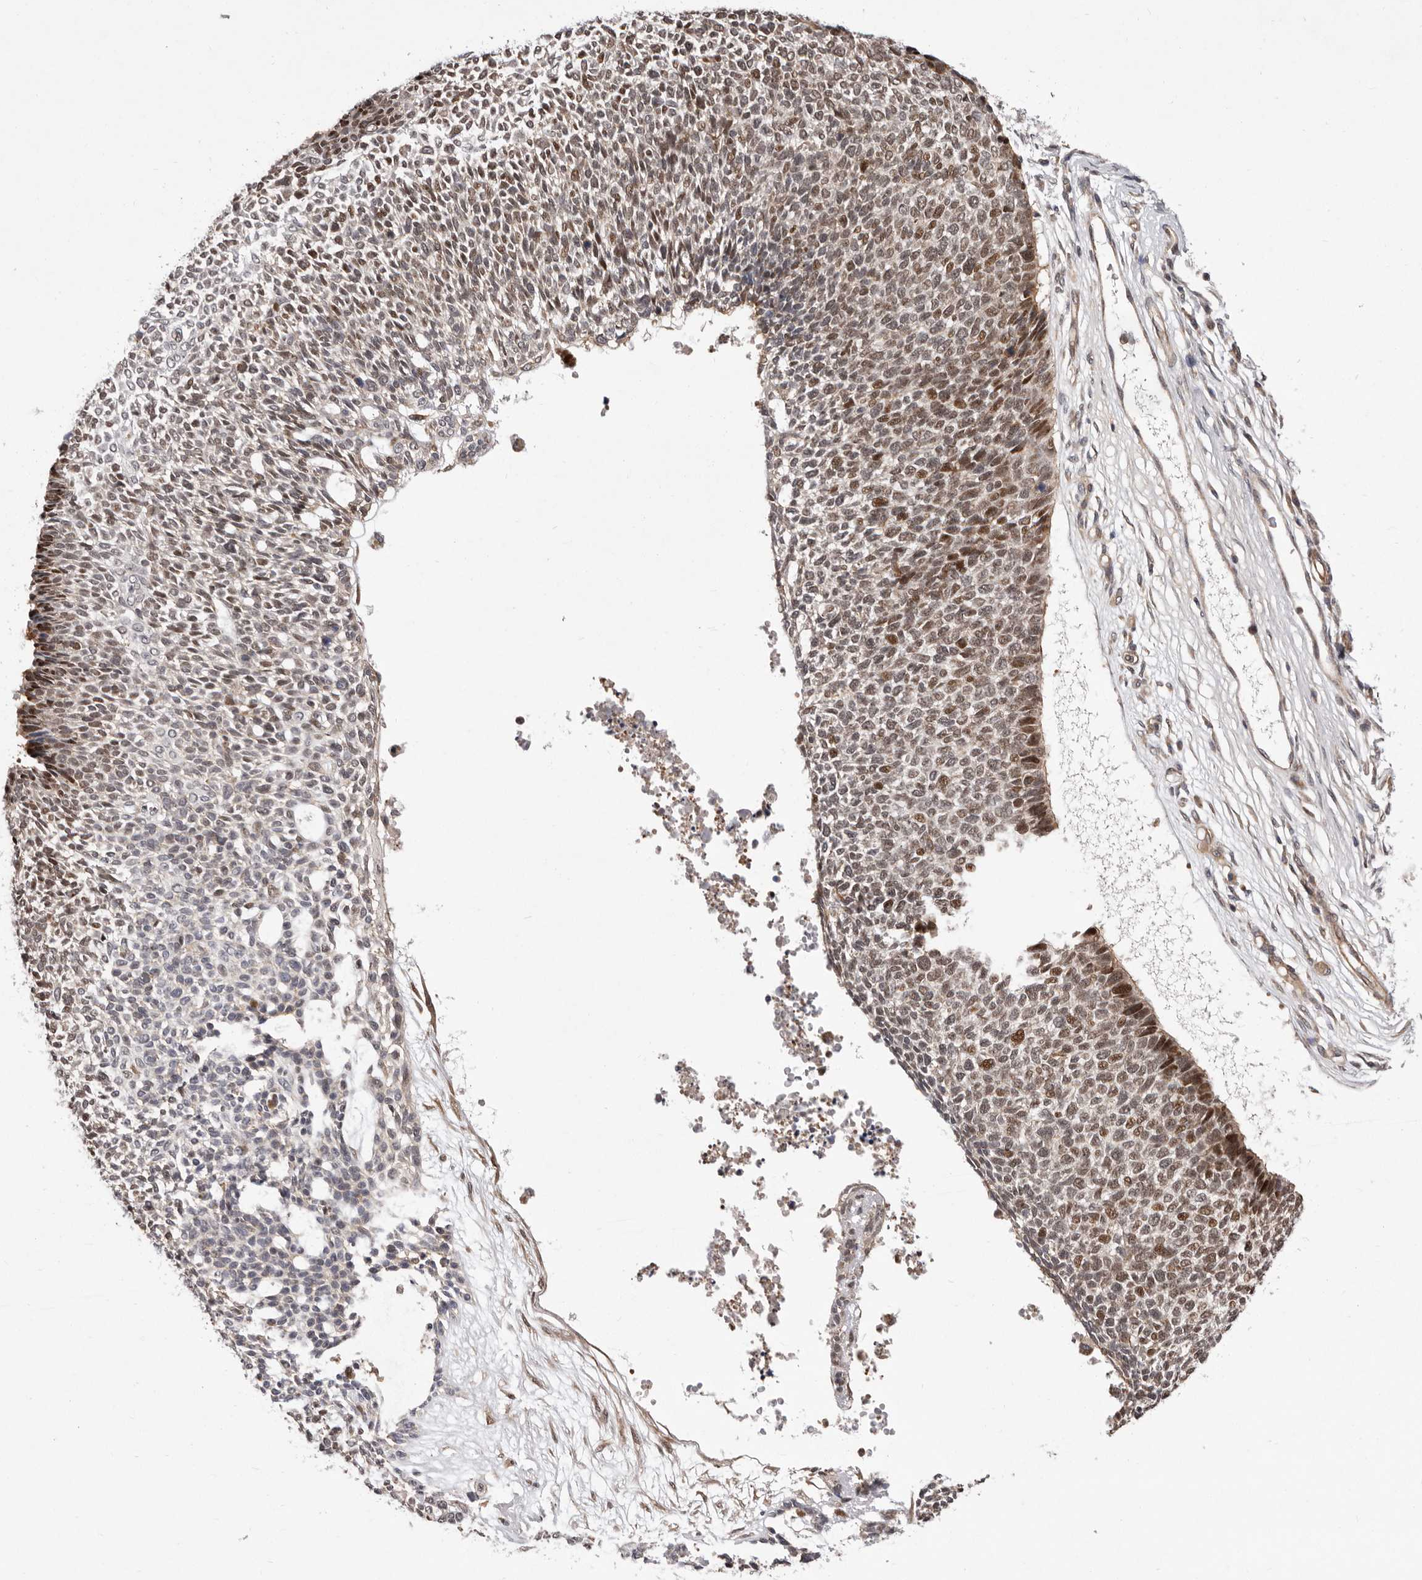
{"staining": {"intensity": "moderate", "quantity": ">75%", "location": "cytoplasmic/membranous,nuclear"}, "tissue": "skin cancer", "cell_type": "Tumor cells", "image_type": "cancer", "snomed": [{"axis": "morphology", "description": "Basal cell carcinoma"}, {"axis": "topography", "description": "Skin"}], "caption": "Basal cell carcinoma (skin) stained for a protein displays moderate cytoplasmic/membranous and nuclear positivity in tumor cells. (Stains: DAB (3,3'-diaminobenzidine) in brown, nuclei in blue, Microscopy: brightfield microscopy at high magnification).", "gene": "GLRX3", "patient": {"sex": "female", "age": 84}}